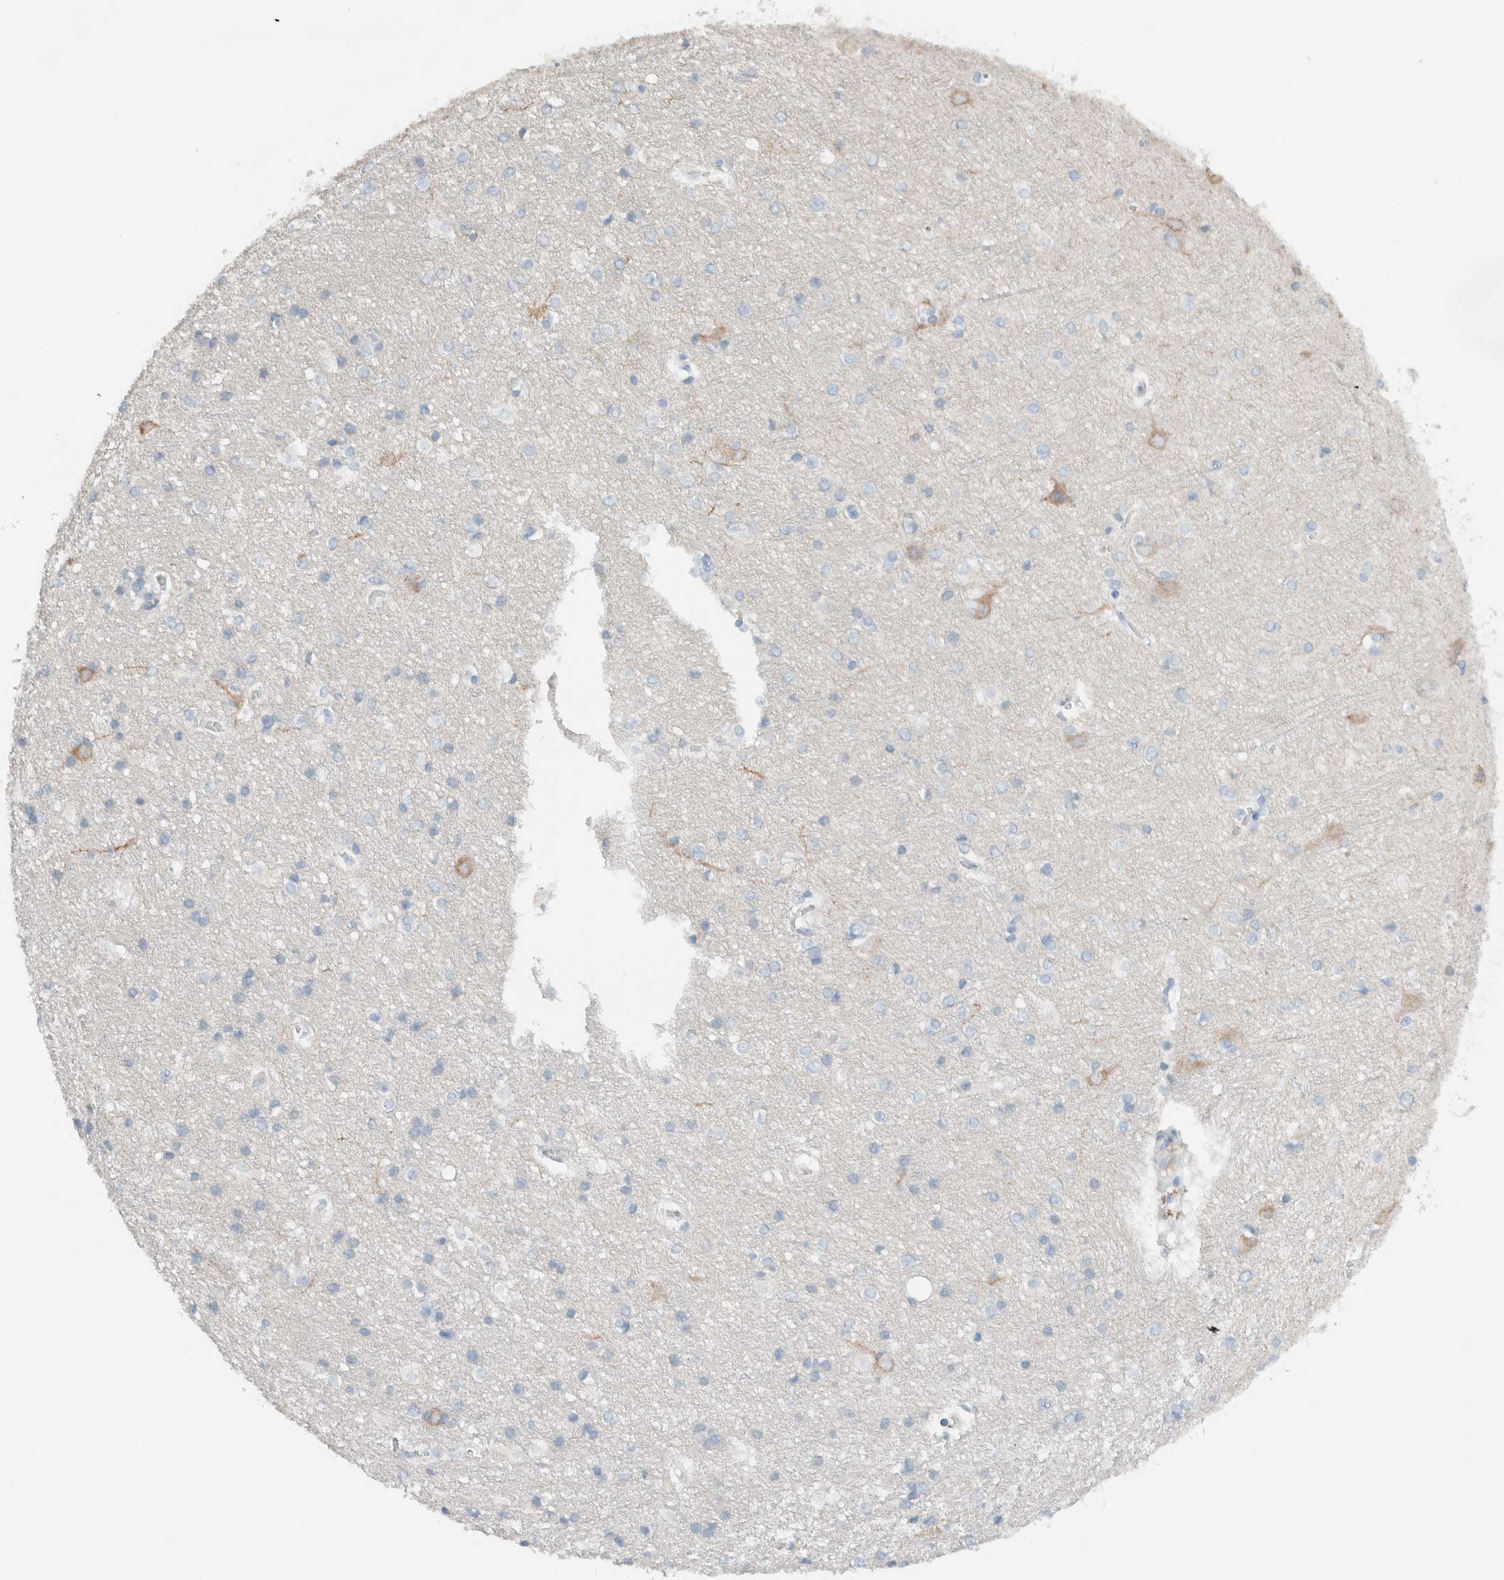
{"staining": {"intensity": "negative", "quantity": "none", "location": "none"}, "tissue": "cerebral cortex", "cell_type": "Endothelial cells", "image_type": "normal", "snomed": [{"axis": "morphology", "description": "Normal tissue, NOS"}, {"axis": "topography", "description": "Cerebral cortex"}], "caption": "Human cerebral cortex stained for a protein using IHC displays no staining in endothelial cells.", "gene": "DUOX1", "patient": {"sex": "male", "age": 54}}